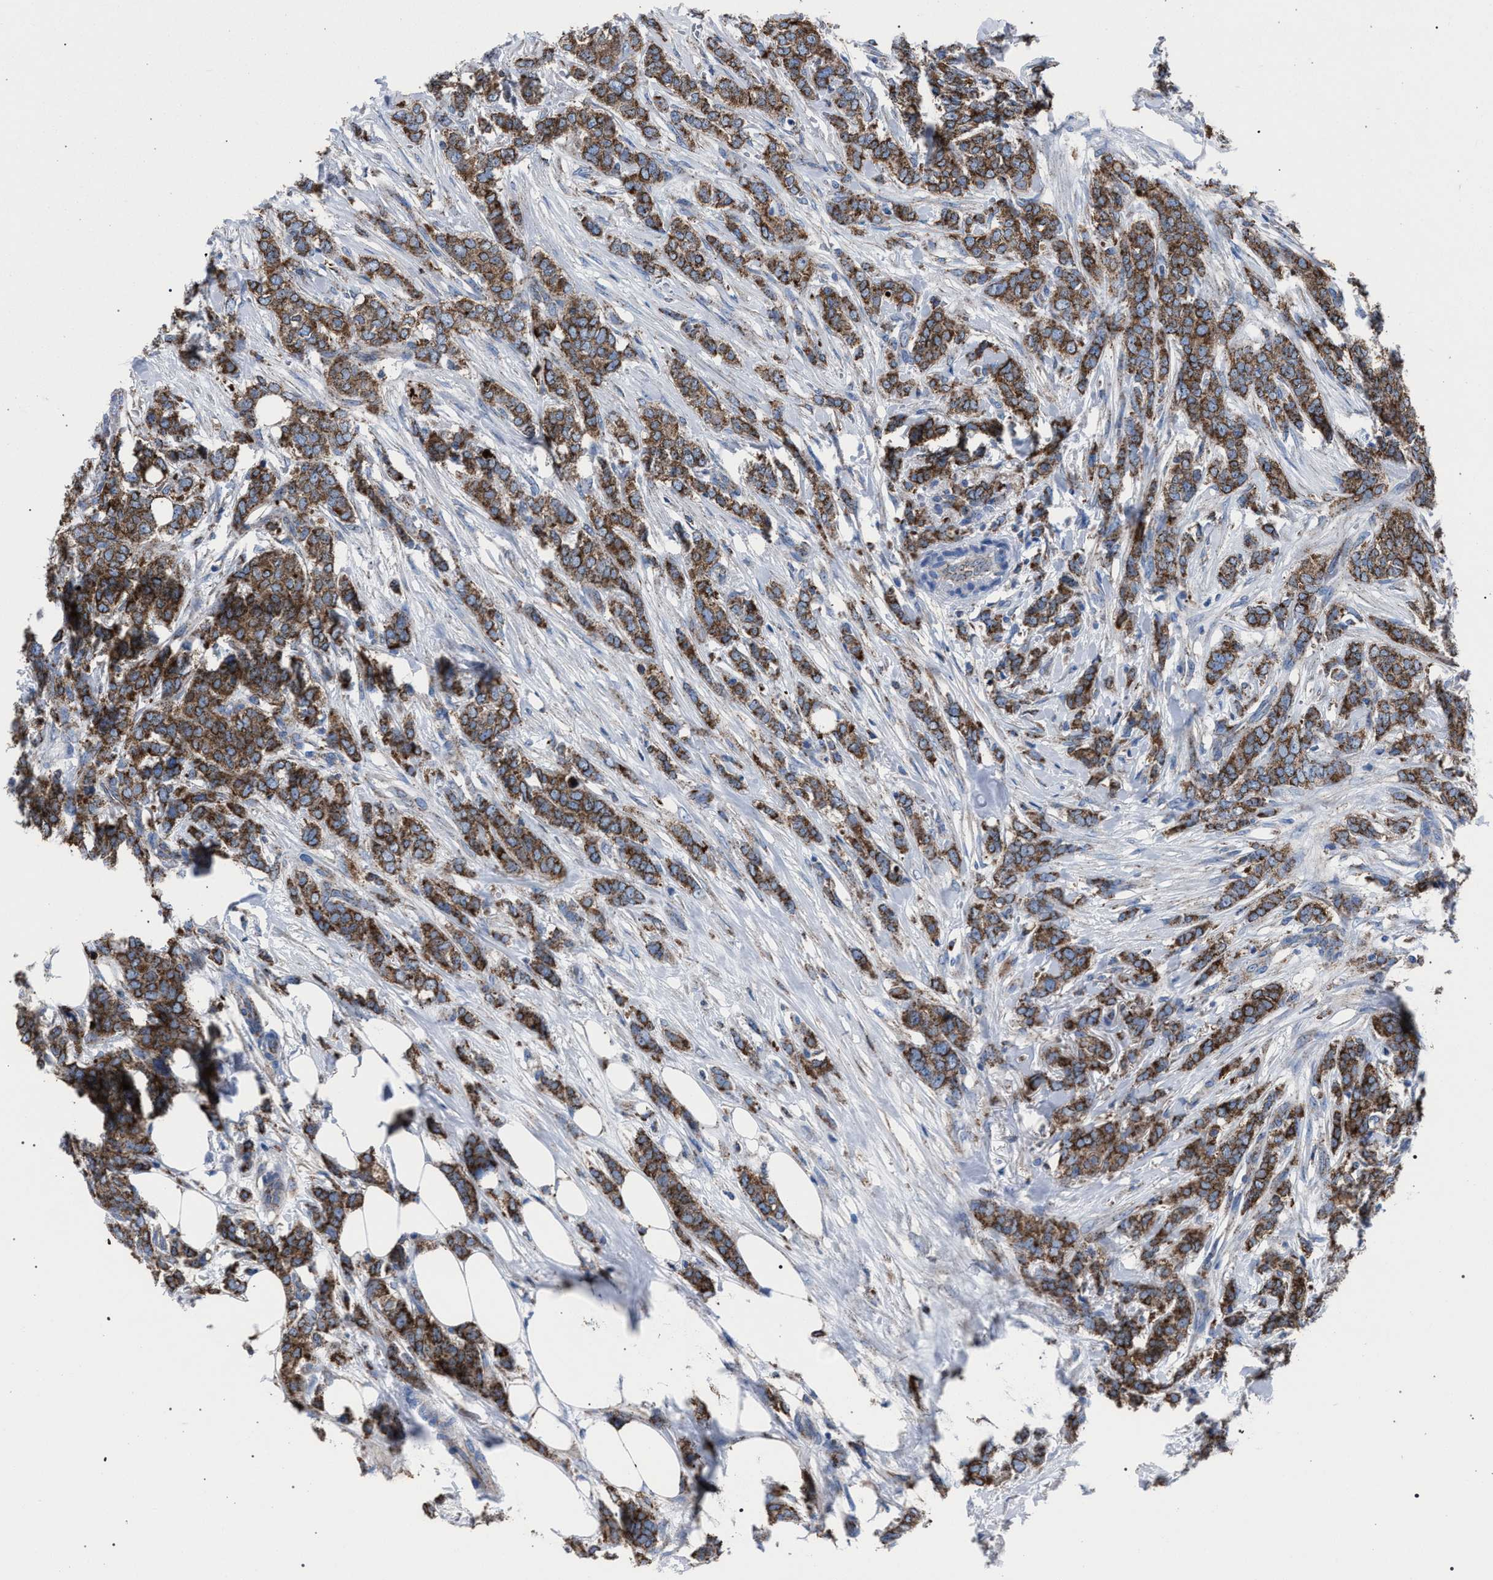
{"staining": {"intensity": "strong", "quantity": ">75%", "location": "cytoplasmic/membranous"}, "tissue": "breast cancer", "cell_type": "Tumor cells", "image_type": "cancer", "snomed": [{"axis": "morphology", "description": "Lobular carcinoma"}, {"axis": "topography", "description": "Skin"}, {"axis": "topography", "description": "Breast"}], "caption": "Lobular carcinoma (breast) stained for a protein (brown) exhibits strong cytoplasmic/membranous positive positivity in about >75% of tumor cells.", "gene": "HSD17B4", "patient": {"sex": "female", "age": 46}}